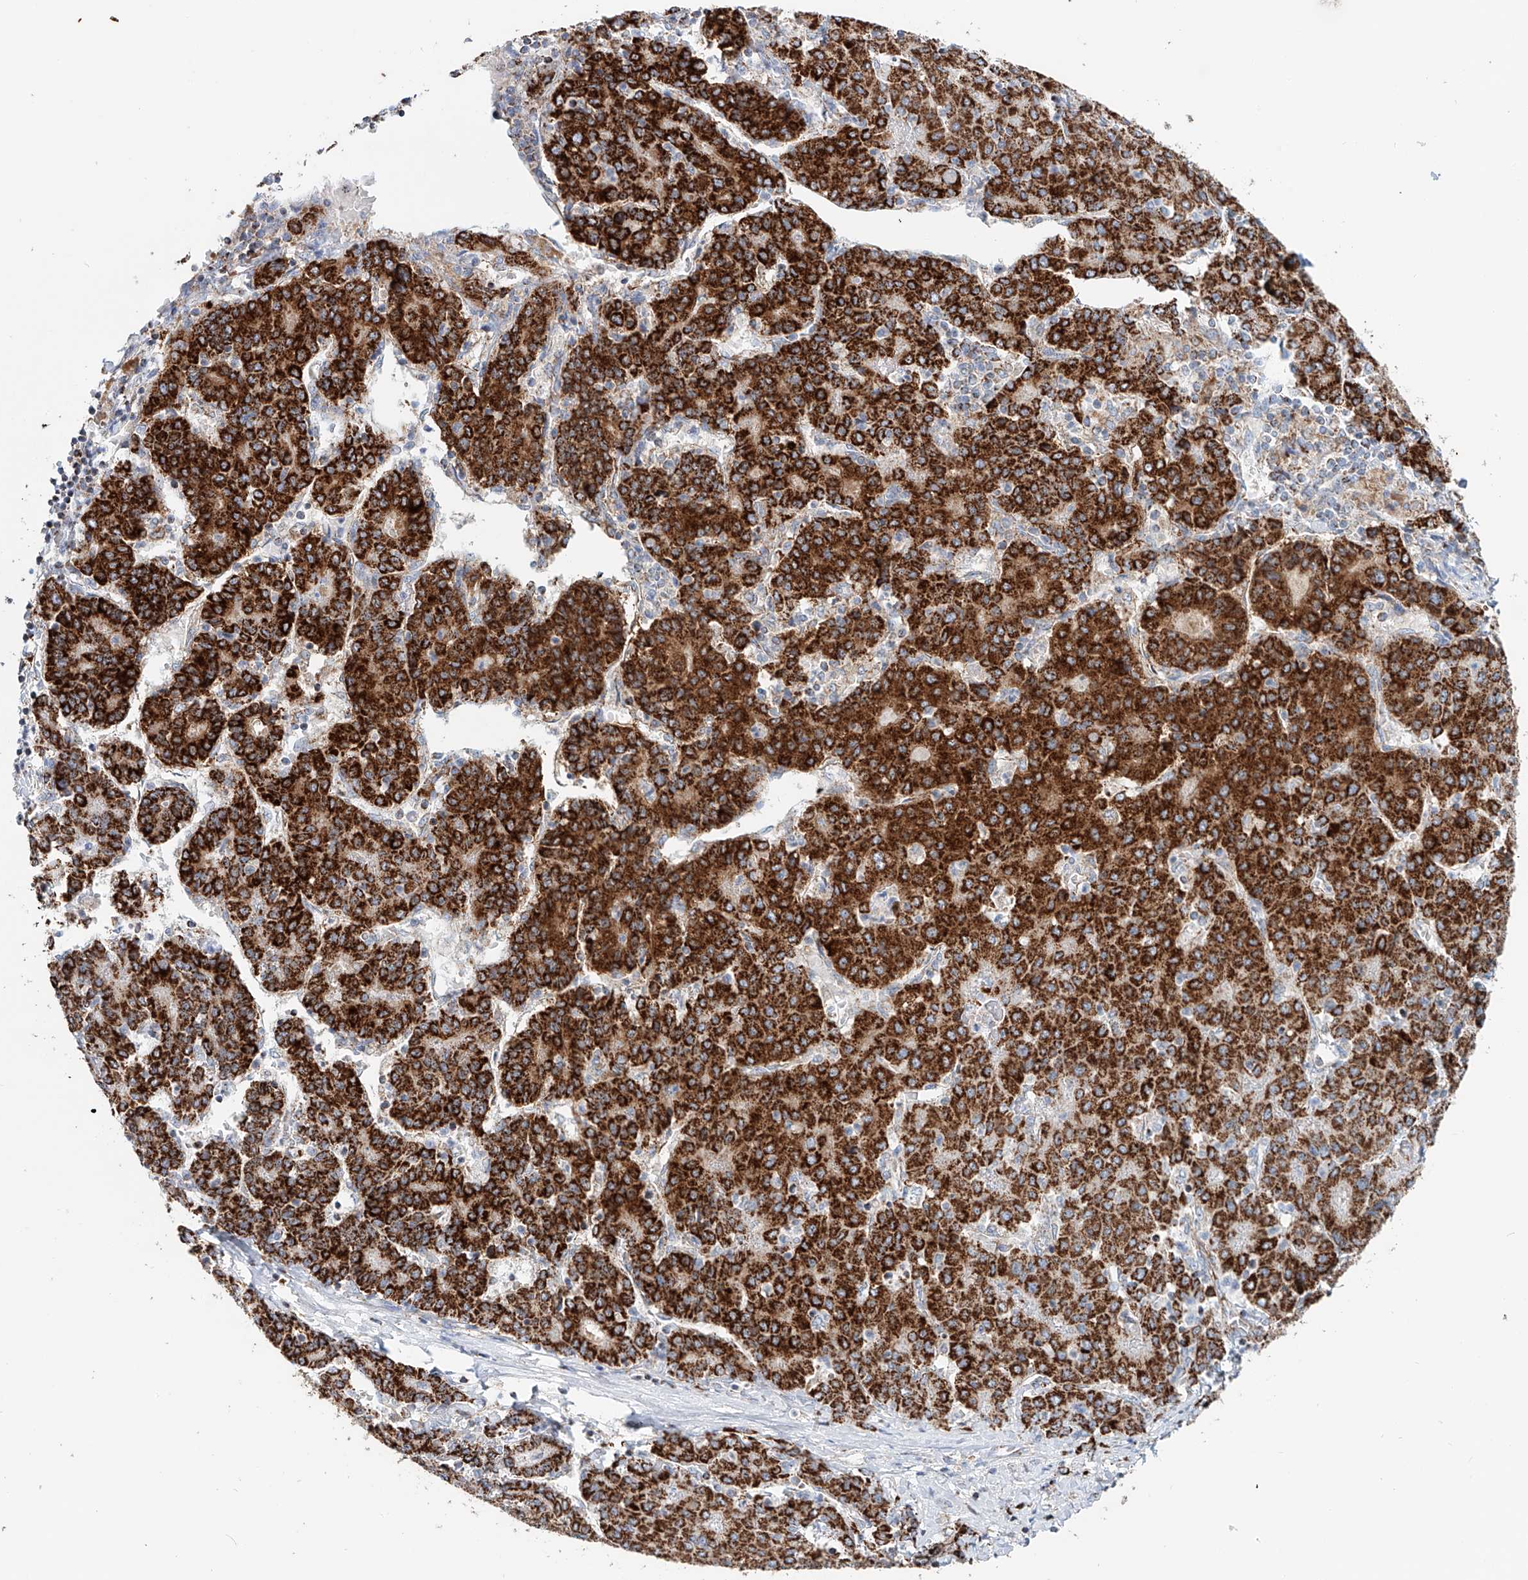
{"staining": {"intensity": "strong", "quantity": ">75%", "location": "cytoplasmic/membranous"}, "tissue": "liver cancer", "cell_type": "Tumor cells", "image_type": "cancer", "snomed": [{"axis": "morphology", "description": "Carcinoma, Hepatocellular, NOS"}, {"axis": "topography", "description": "Liver"}], "caption": "Liver hepatocellular carcinoma tissue shows strong cytoplasmic/membranous positivity in approximately >75% of tumor cells, visualized by immunohistochemistry.", "gene": "CARD10", "patient": {"sex": "male", "age": 65}}